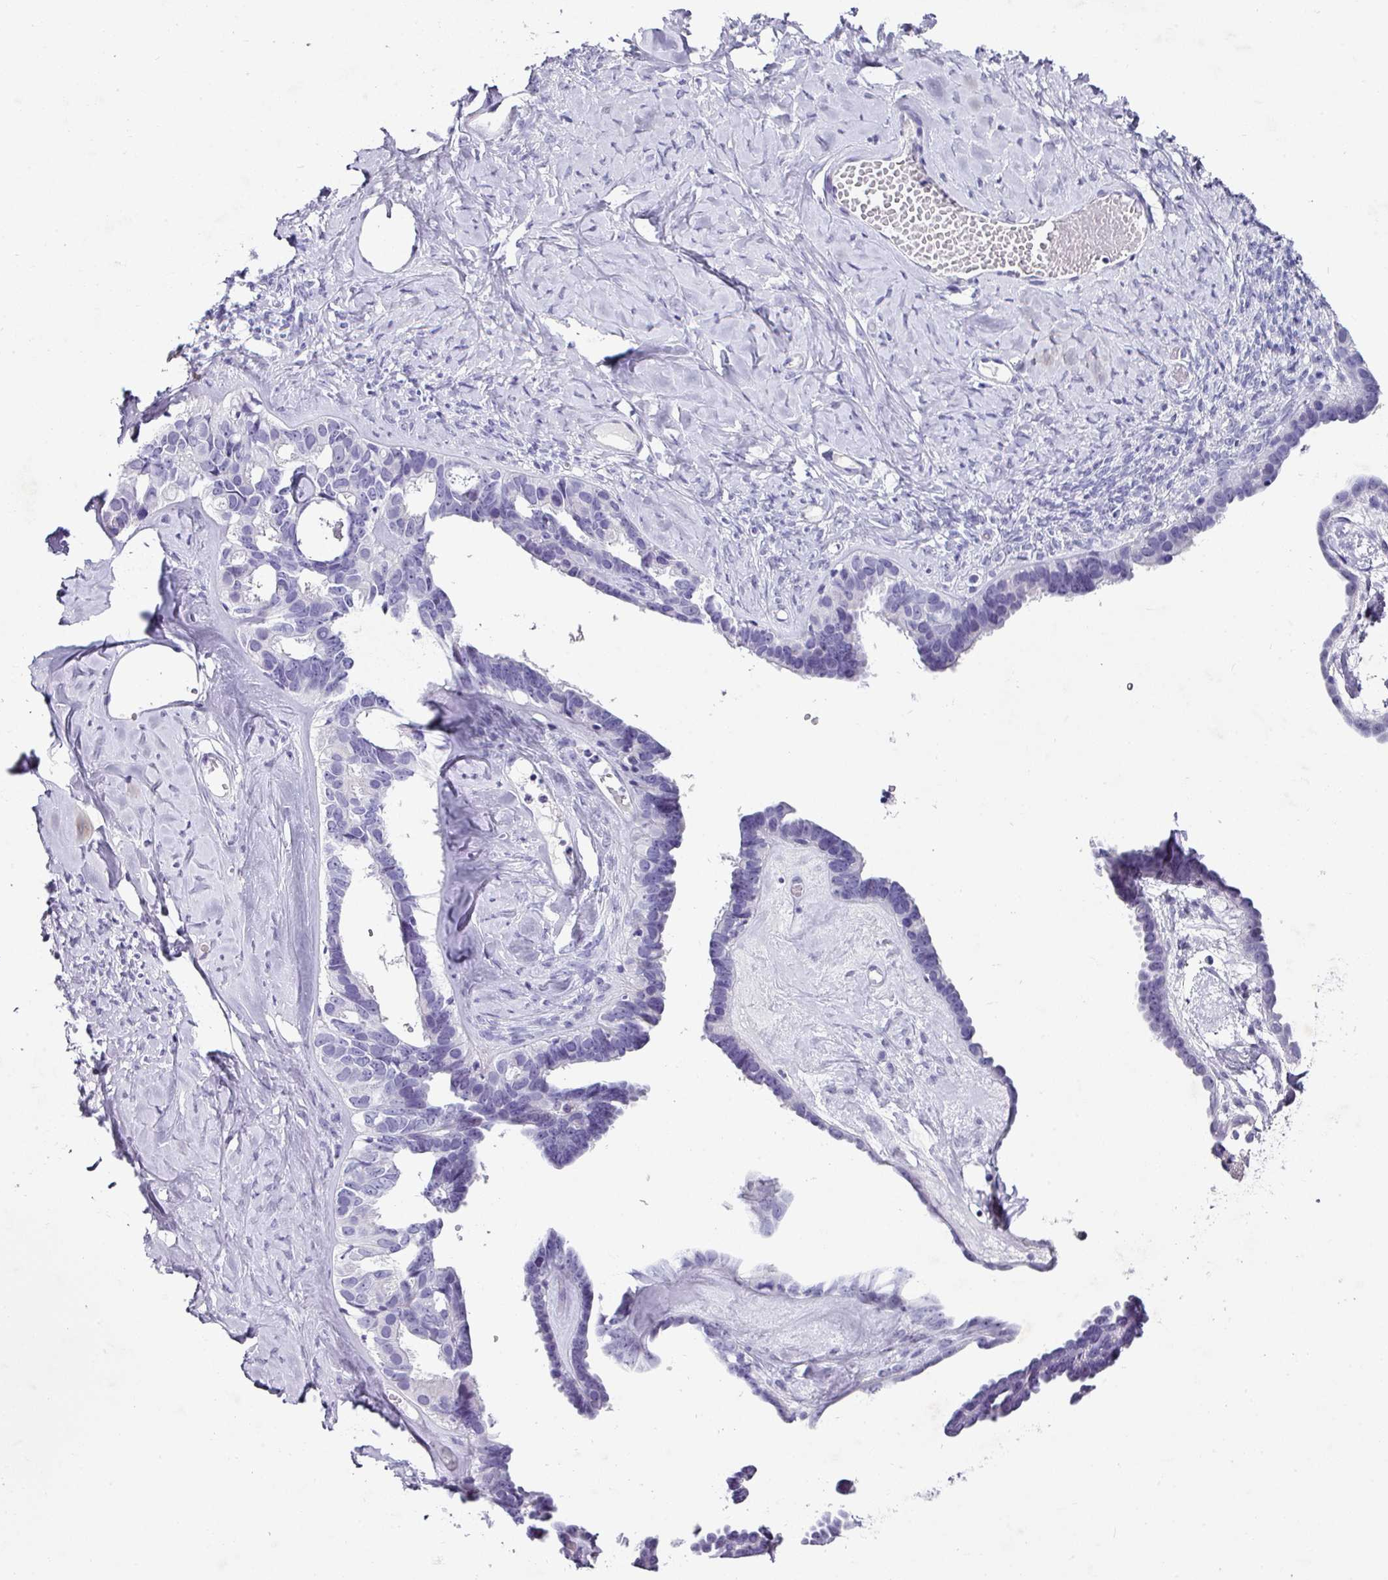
{"staining": {"intensity": "negative", "quantity": "none", "location": "none"}, "tissue": "ovarian cancer", "cell_type": "Tumor cells", "image_type": "cancer", "snomed": [{"axis": "morphology", "description": "Cystadenocarcinoma, serous, NOS"}, {"axis": "topography", "description": "Ovary"}], "caption": "There is no significant positivity in tumor cells of ovarian serous cystadenocarcinoma.", "gene": "TRA2A", "patient": {"sex": "female", "age": 69}}